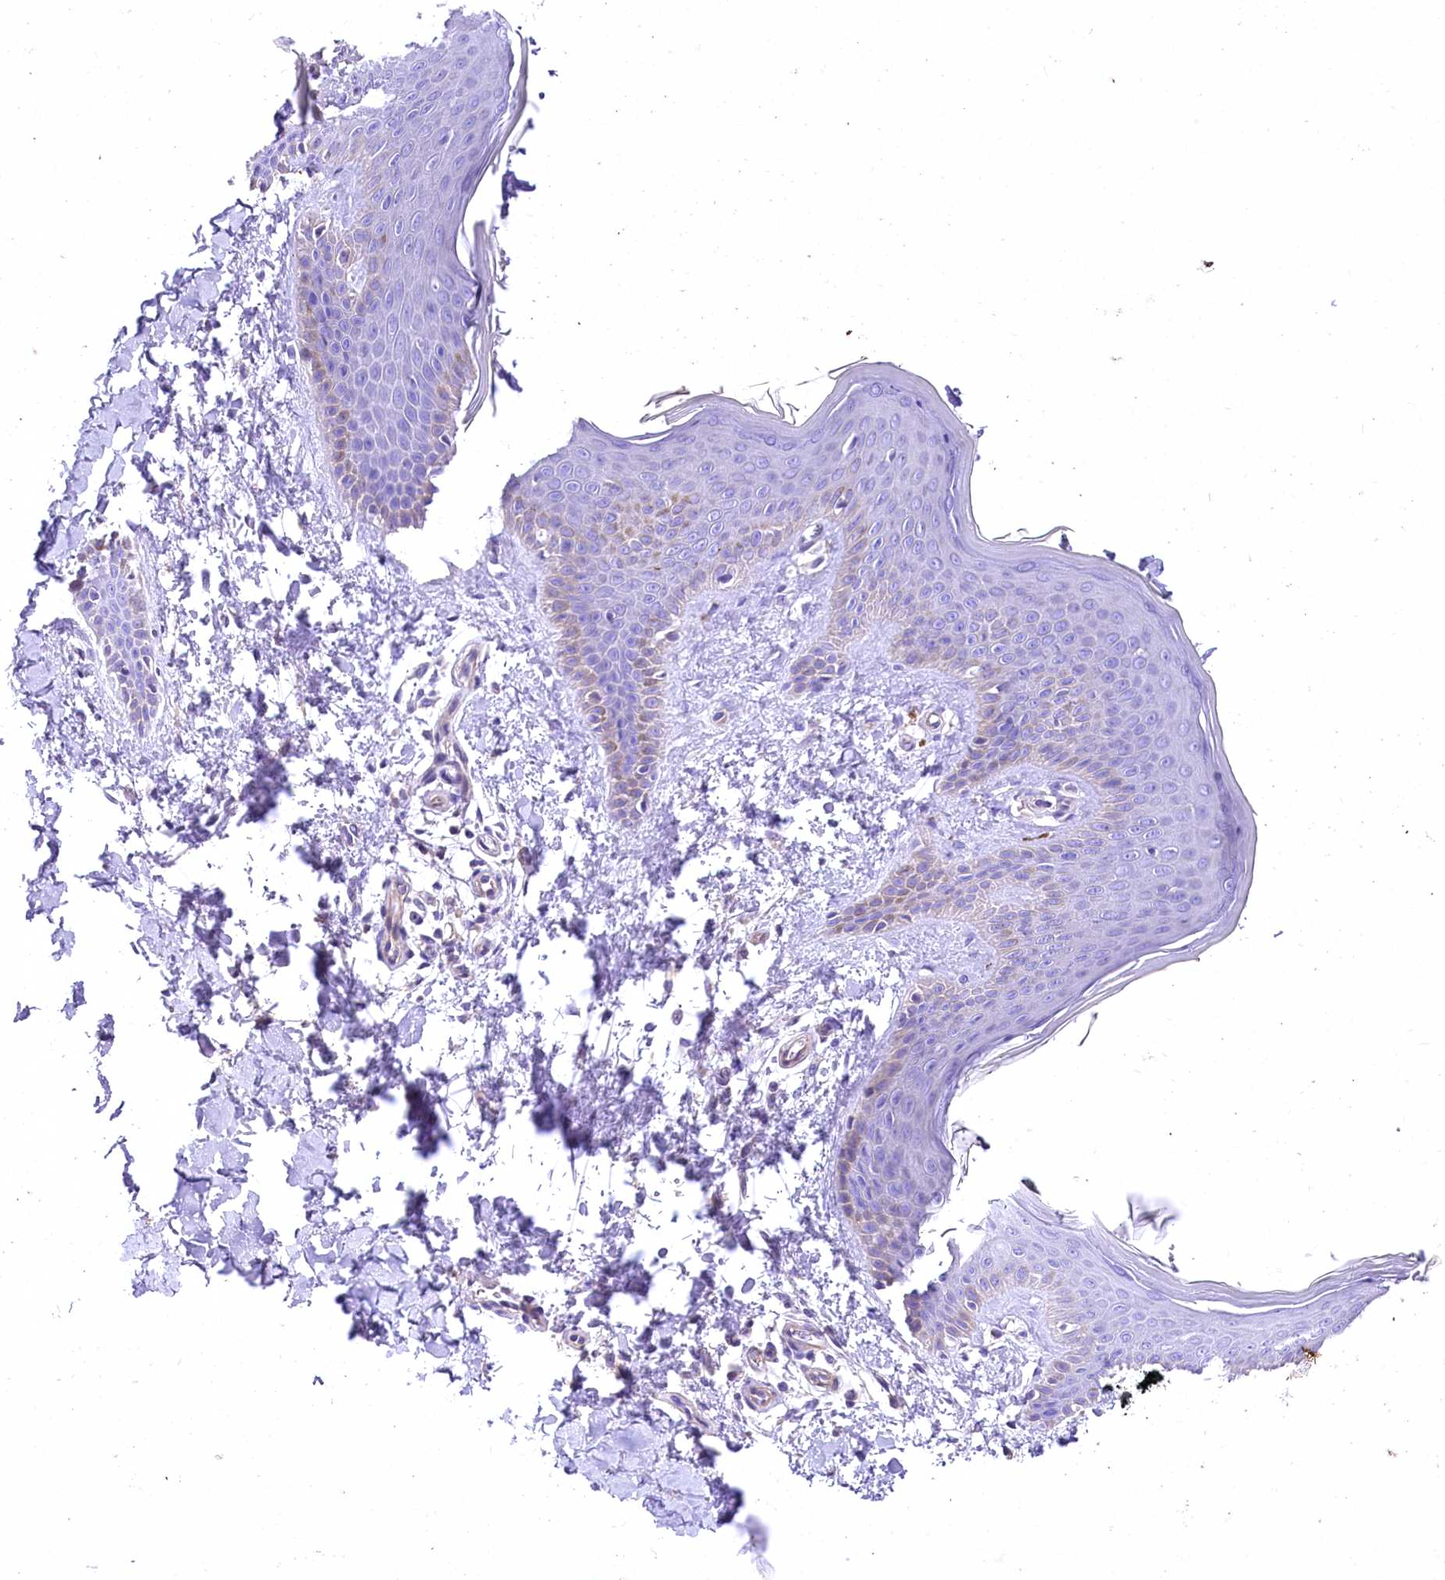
{"staining": {"intensity": "negative", "quantity": "none", "location": "none"}, "tissue": "skin", "cell_type": "Fibroblasts", "image_type": "normal", "snomed": [{"axis": "morphology", "description": "Normal tissue, NOS"}, {"axis": "topography", "description": "Skin"}], "caption": "Histopathology image shows no significant protein positivity in fibroblasts of normal skin. (Brightfield microscopy of DAB IHC at high magnification).", "gene": "RDH16", "patient": {"sex": "male", "age": 36}}